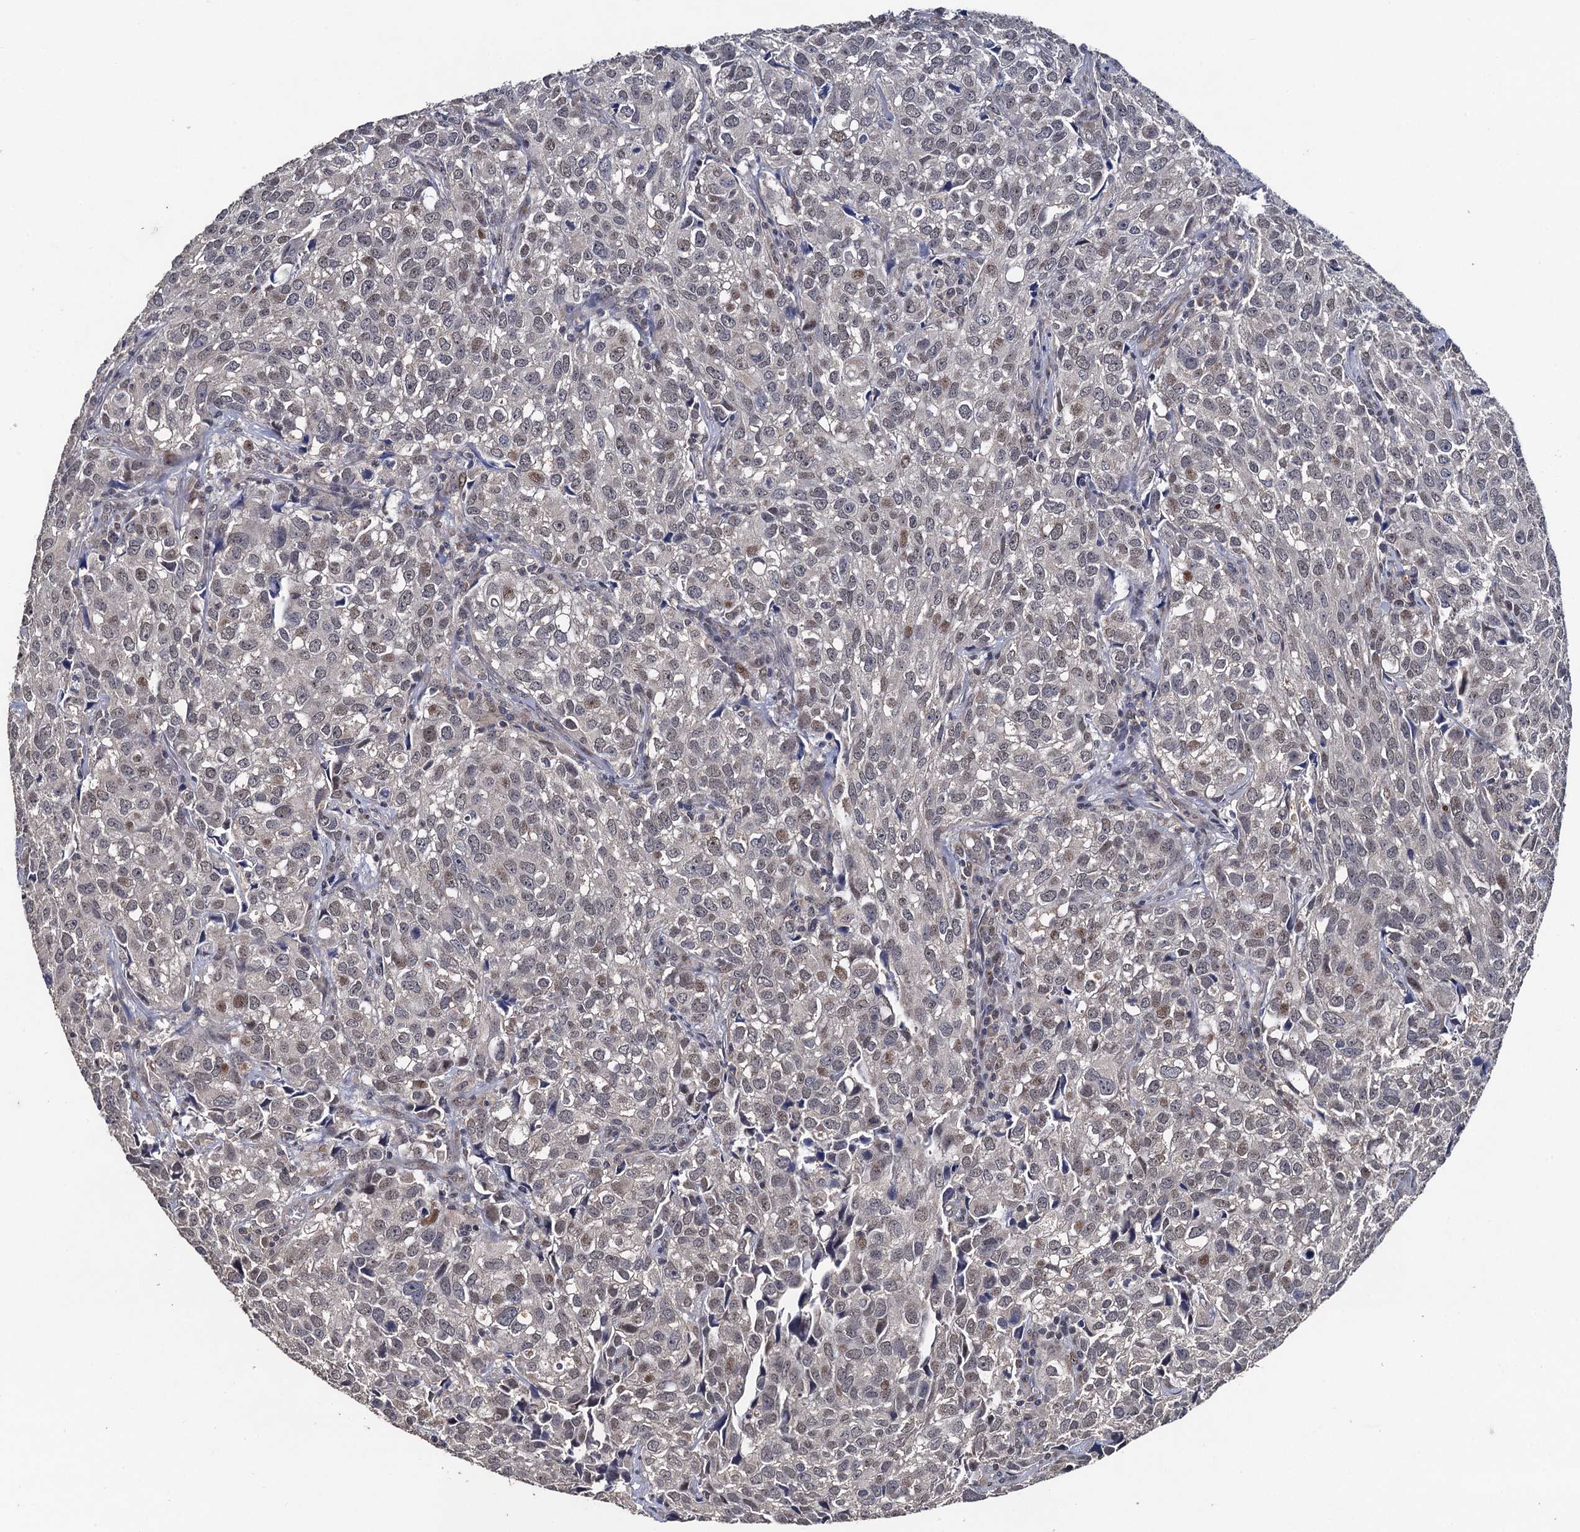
{"staining": {"intensity": "weak", "quantity": "25%-75%", "location": "nuclear"}, "tissue": "urothelial cancer", "cell_type": "Tumor cells", "image_type": "cancer", "snomed": [{"axis": "morphology", "description": "Urothelial carcinoma, High grade"}, {"axis": "topography", "description": "Urinary bladder"}], "caption": "IHC (DAB (3,3'-diaminobenzidine)) staining of high-grade urothelial carcinoma demonstrates weak nuclear protein staining in about 25%-75% of tumor cells.", "gene": "PPTC7", "patient": {"sex": "female", "age": 75}}